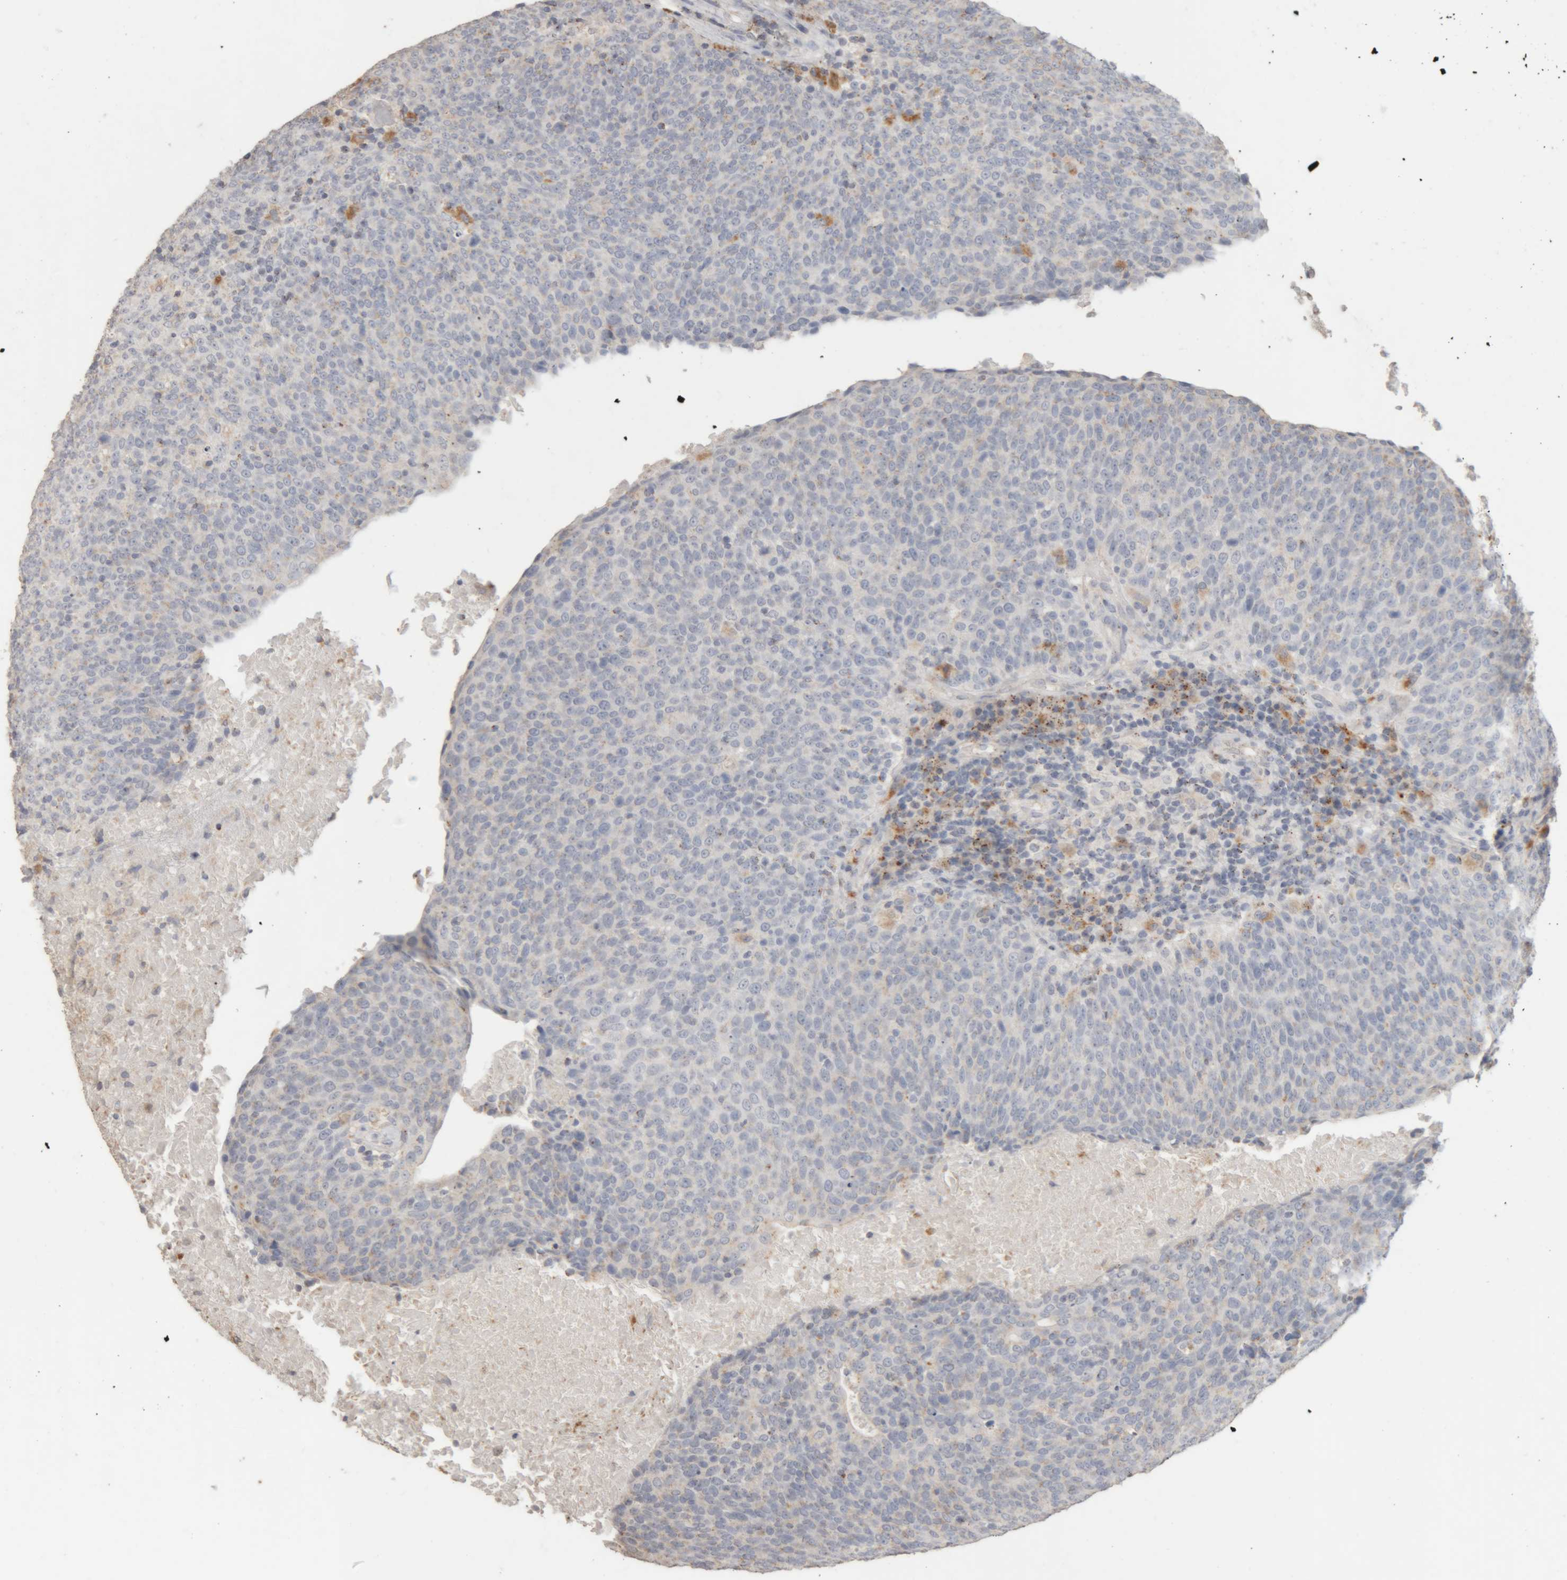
{"staining": {"intensity": "negative", "quantity": "none", "location": "none"}, "tissue": "head and neck cancer", "cell_type": "Tumor cells", "image_type": "cancer", "snomed": [{"axis": "morphology", "description": "Squamous cell carcinoma, NOS"}, {"axis": "morphology", "description": "Squamous cell carcinoma, metastatic, NOS"}, {"axis": "topography", "description": "Lymph node"}, {"axis": "topography", "description": "Head-Neck"}], "caption": "Immunohistochemical staining of head and neck metastatic squamous cell carcinoma demonstrates no significant expression in tumor cells.", "gene": "ARSA", "patient": {"sex": "male", "age": 62}}